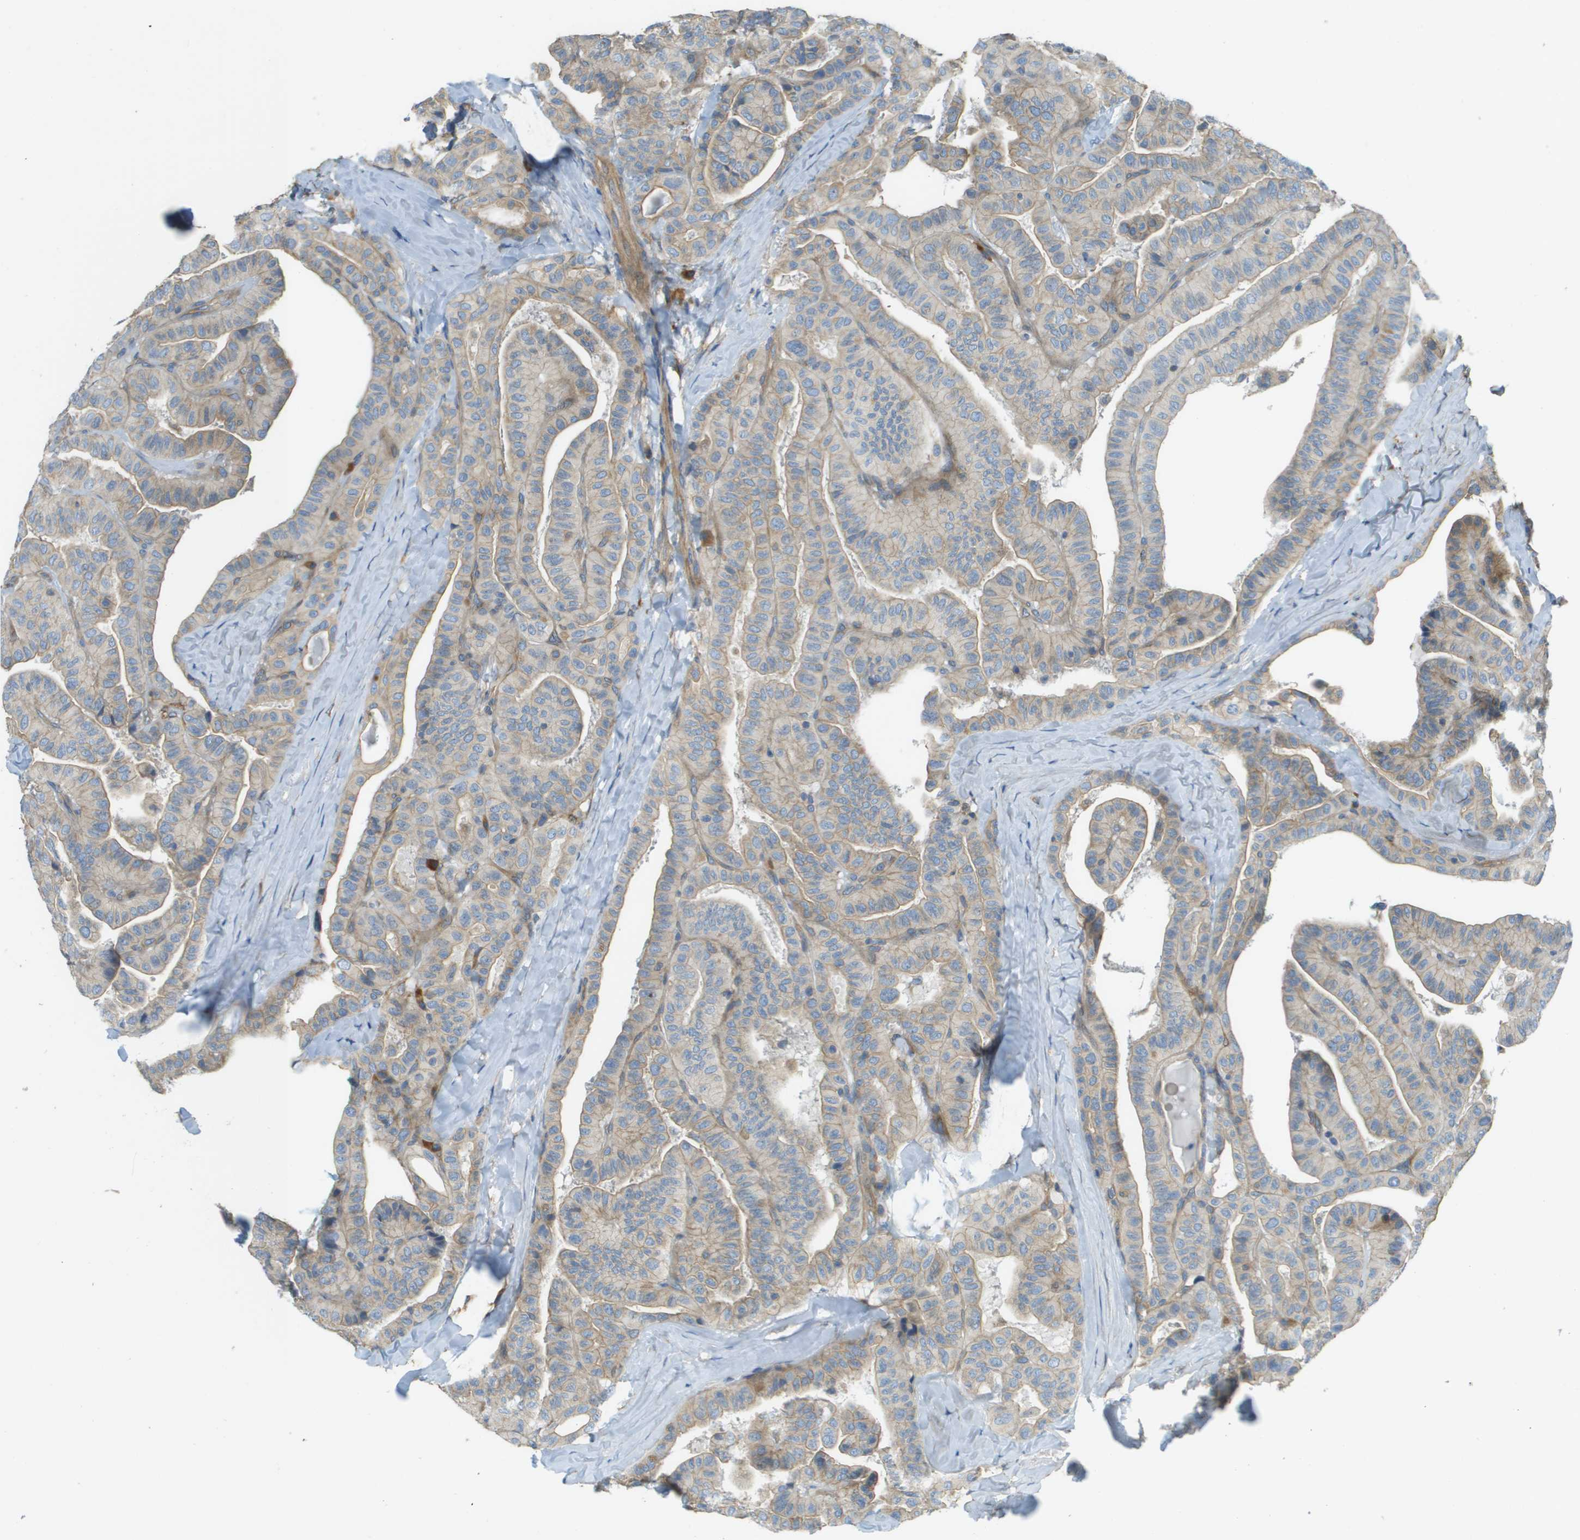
{"staining": {"intensity": "weak", "quantity": "<25%", "location": "cytoplasmic/membranous"}, "tissue": "thyroid cancer", "cell_type": "Tumor cells", "image_type": "cancer", "snomed": [{"axis": "morphology", "description": "Papillary adenocarcinoma, NOS"}, {"axis": "topography", "description": "Thyroid gland"}], "caption": "Tumor cells are negative for protein expression in human papillary adenocarcinoma (thyroid).", "gene": "DNAJB11", "patient": {"sex": "male", "age": 77}}